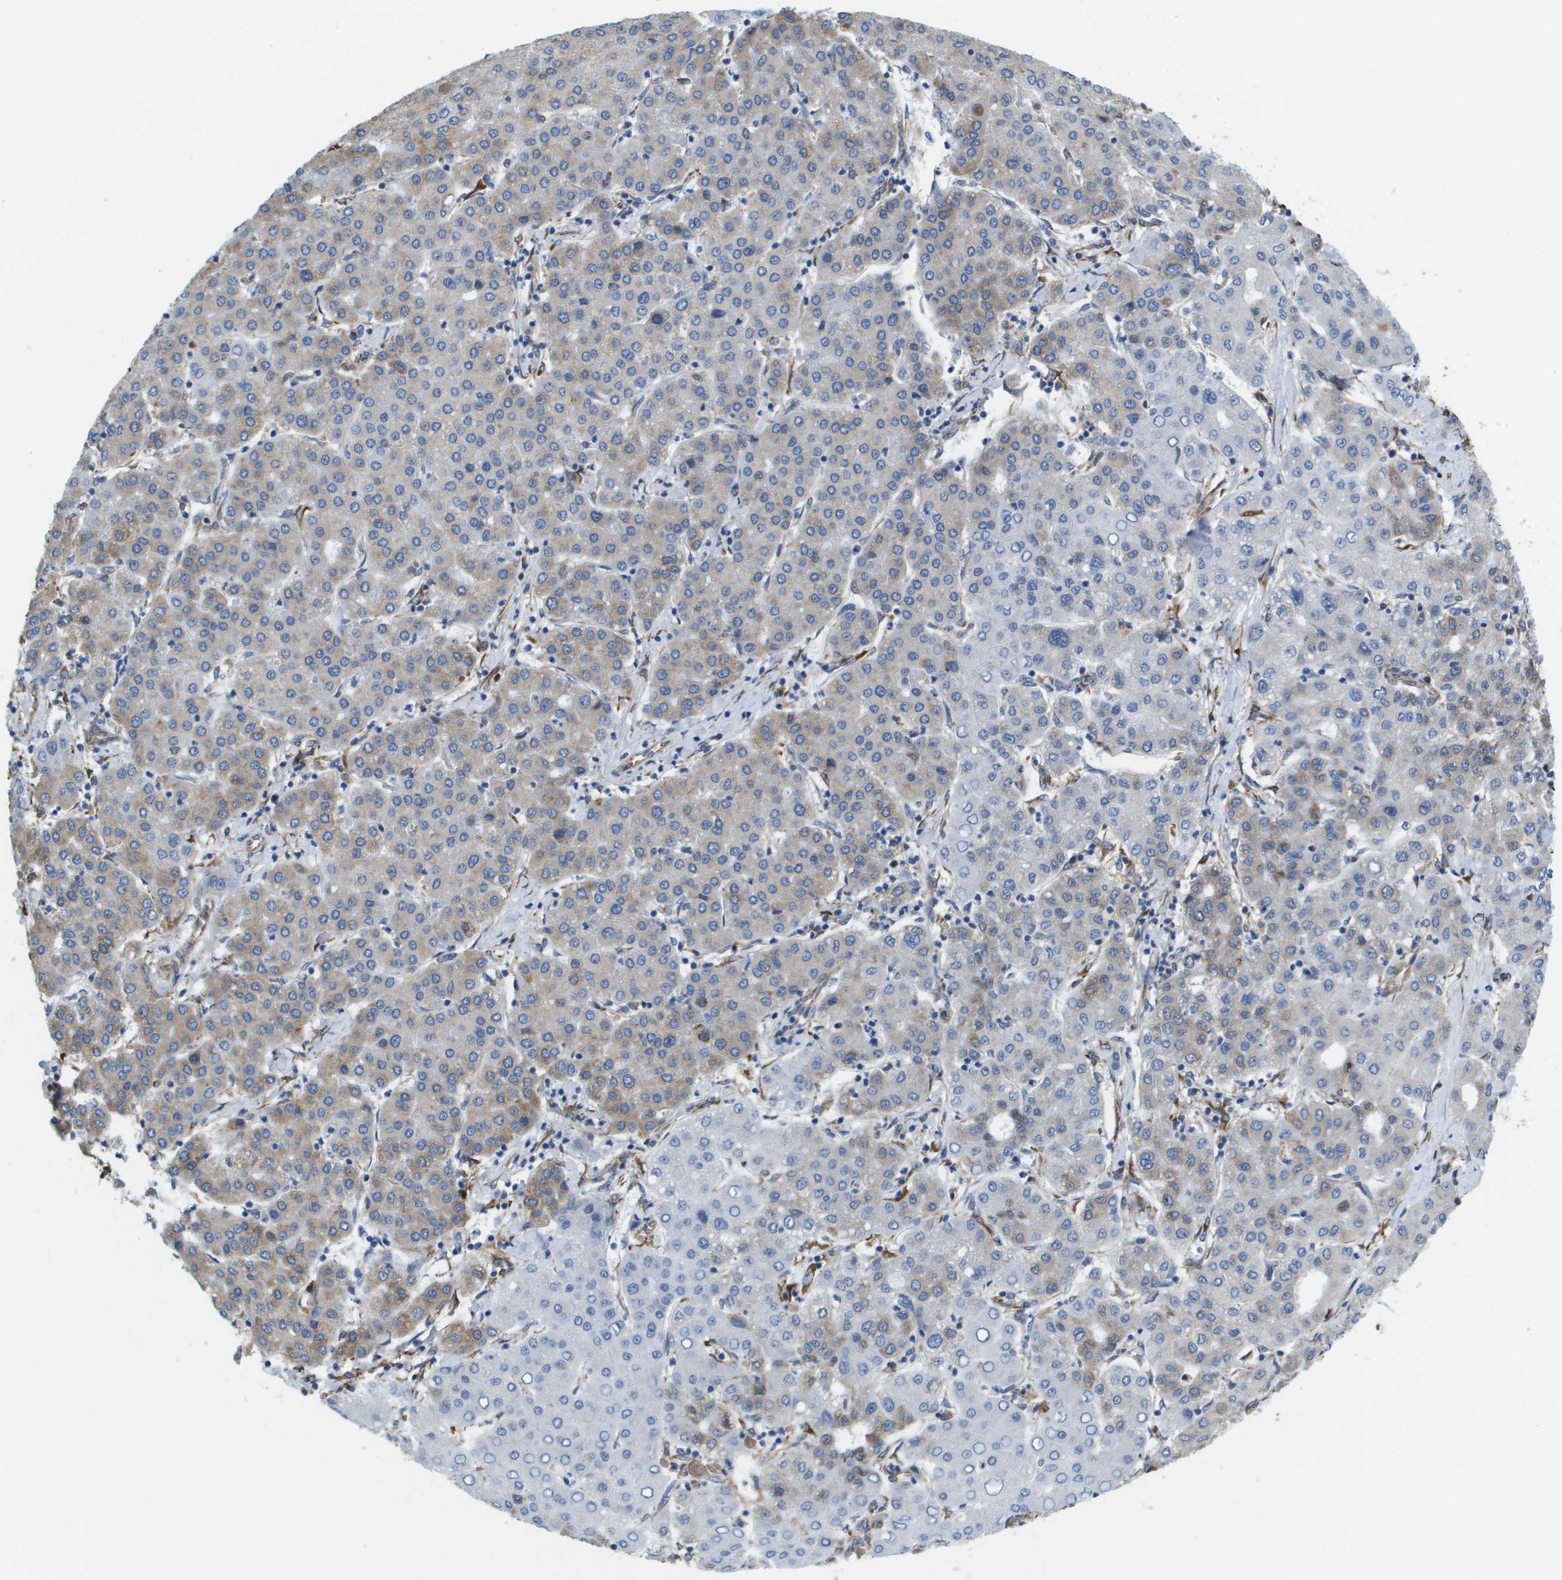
{"staining": {"intensity": "weak", "quantity": "25%-75%", "location": "cytoplasmic/membranous"}, "tissue": "liver cancer", "cell_type": "Tumor cells", "image_type": "cancer", "snomed": [{"axis": "morphology", "description": "Carcinoma, Hepatocellular, NOS"}, {"axis": "topography", "description": "Liver"}], "caption": "IHC staining of liver cancer, which shows low levels of weak cytoplasmic/membranous staining in about 25%-75% of tumor cells indicating weak cytoplasmic/membranous protein positivity. The staining was performed using DAB (3,3'-diaminobenzidine) (brown) for protein detection and nuclei were counterstained in hematoxylin (blue).", "gene": "ST3GAL2", "patient": {"sex": "male", "age": 65}}